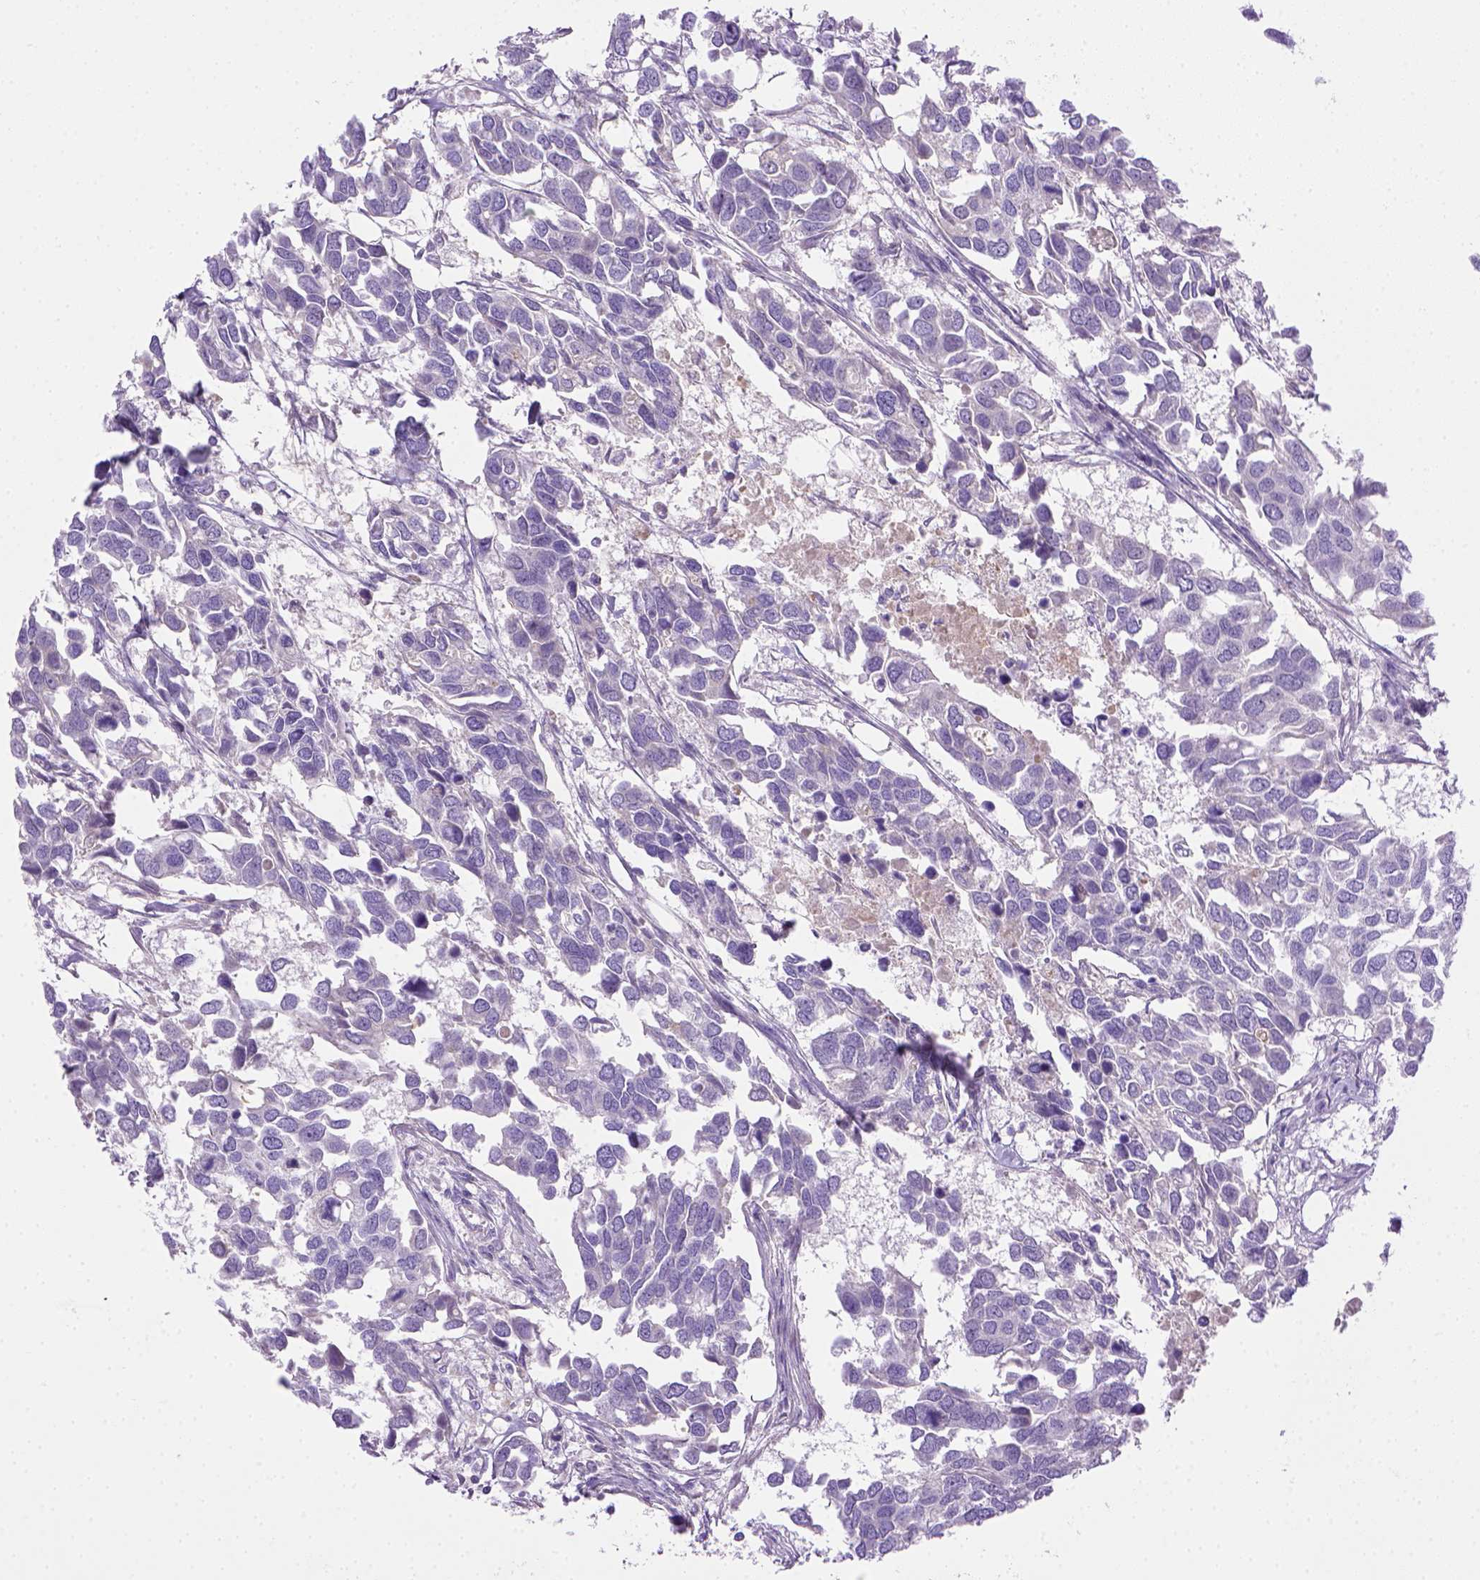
{"staining": {"intensity": "negative", "quantity": "none", "location": "none"}, "tissue": "breast cancer", "cell_type": "Tumor cells", "image_type": "cancer", "snomed": [{"axis": "morphology", "description": "Duct carcinoma"}, {"axis": "topography", "description": "Breast"}], "caption": "A micrograph of breast cancer stained for a protein reveals no brown staining in tumor cells.", "gene": "BAAT", "patient": {"sex": "female", "age": 83}}